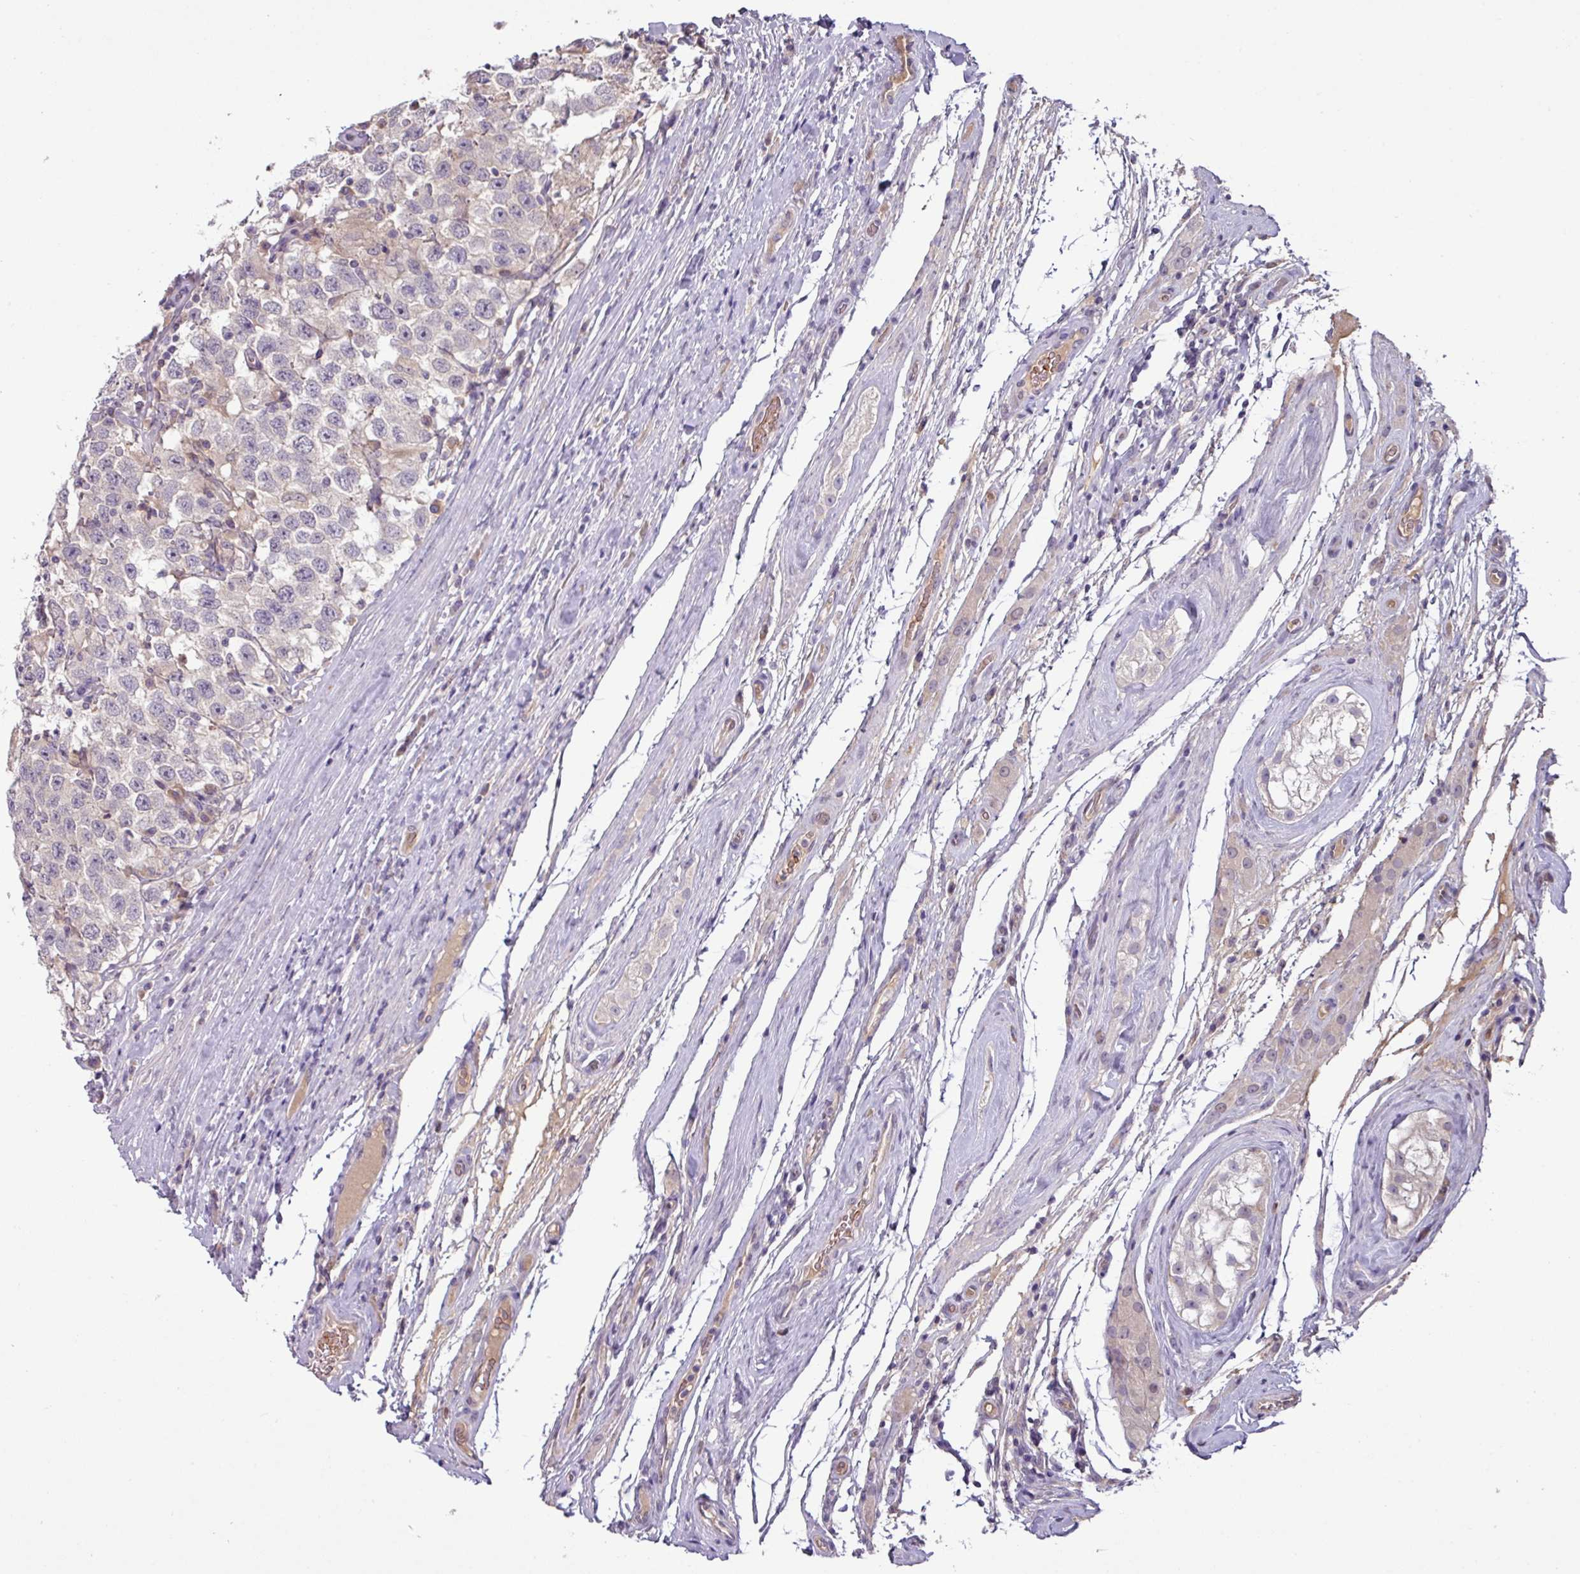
{"staining": {"intensity": "negative", "quantity": "none", "location": "none"}, "tissue": "testis cancer", "cell_type": "Tumor cells", "image_type": "cancer", "snomed": [{"axis": "morphology", "description": "Seminoma, NOS"}, {"axis": "topography", "description": "Testis"}], "caption": "Testis seminoma stained for a protein using immunohistochemistry reveals no expression tumor cells.", "gene": "SLC5A10", "patient": {"sex": "male", "age": 41}}